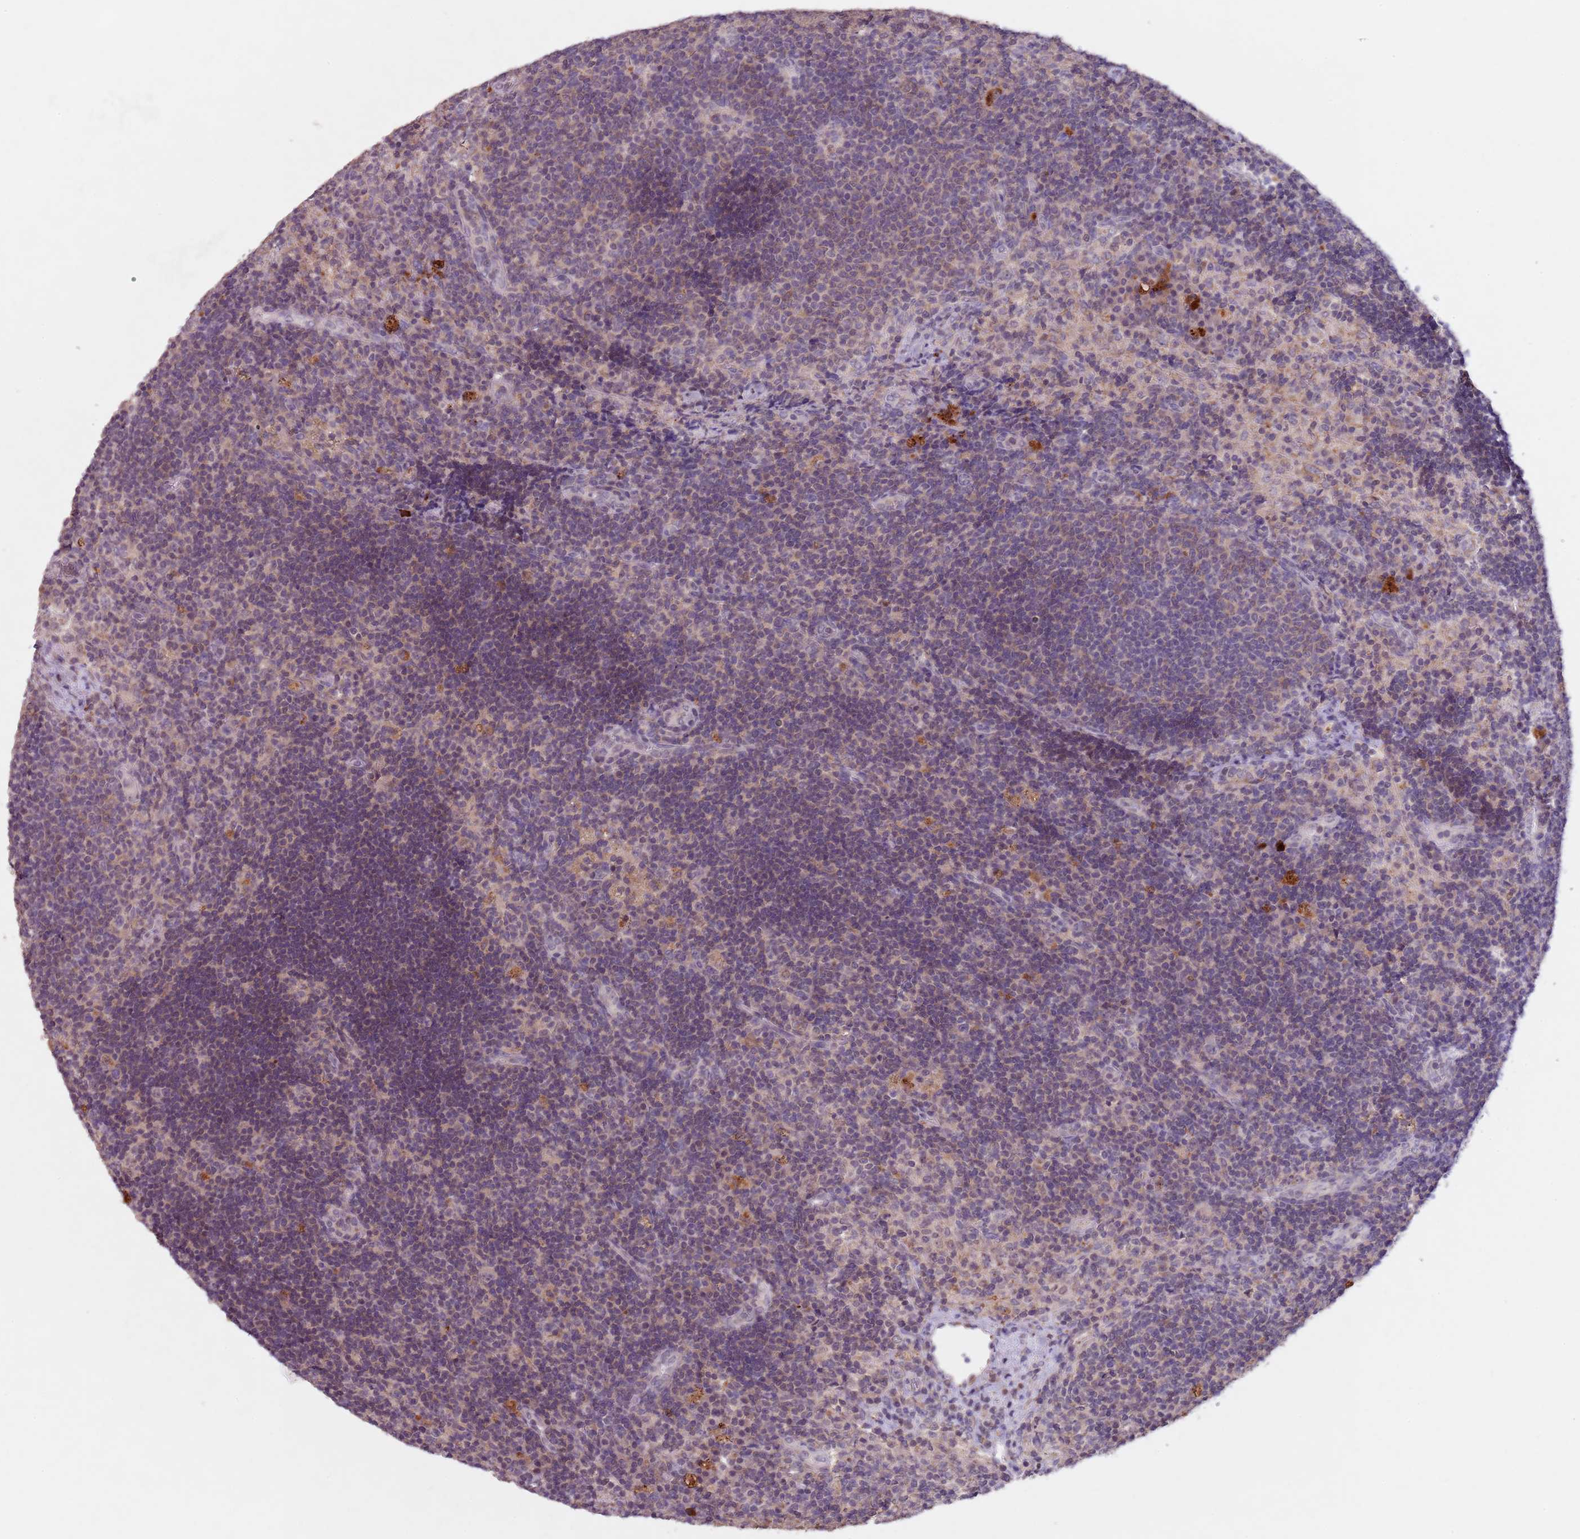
{"staining": {"intensity": "negative", "quantity": "none", "location": "none"}, "tissue": "lymph node", "cell_type": "Germinal center cells", "image_type": "normal", "snomed": [{"axis": "morphology", "description": "Normal tissue, NOS"}, {"axis": "topography", "description": "Lymph node"}], "caption": "An immunohistochemistry (IHC) photomicrograph of unremarkable lymph node is shown. There is no staining in germinal center cells of lymph node.", "gene": "NRDE2", "patient": {"sex": "female", "age": 70}}